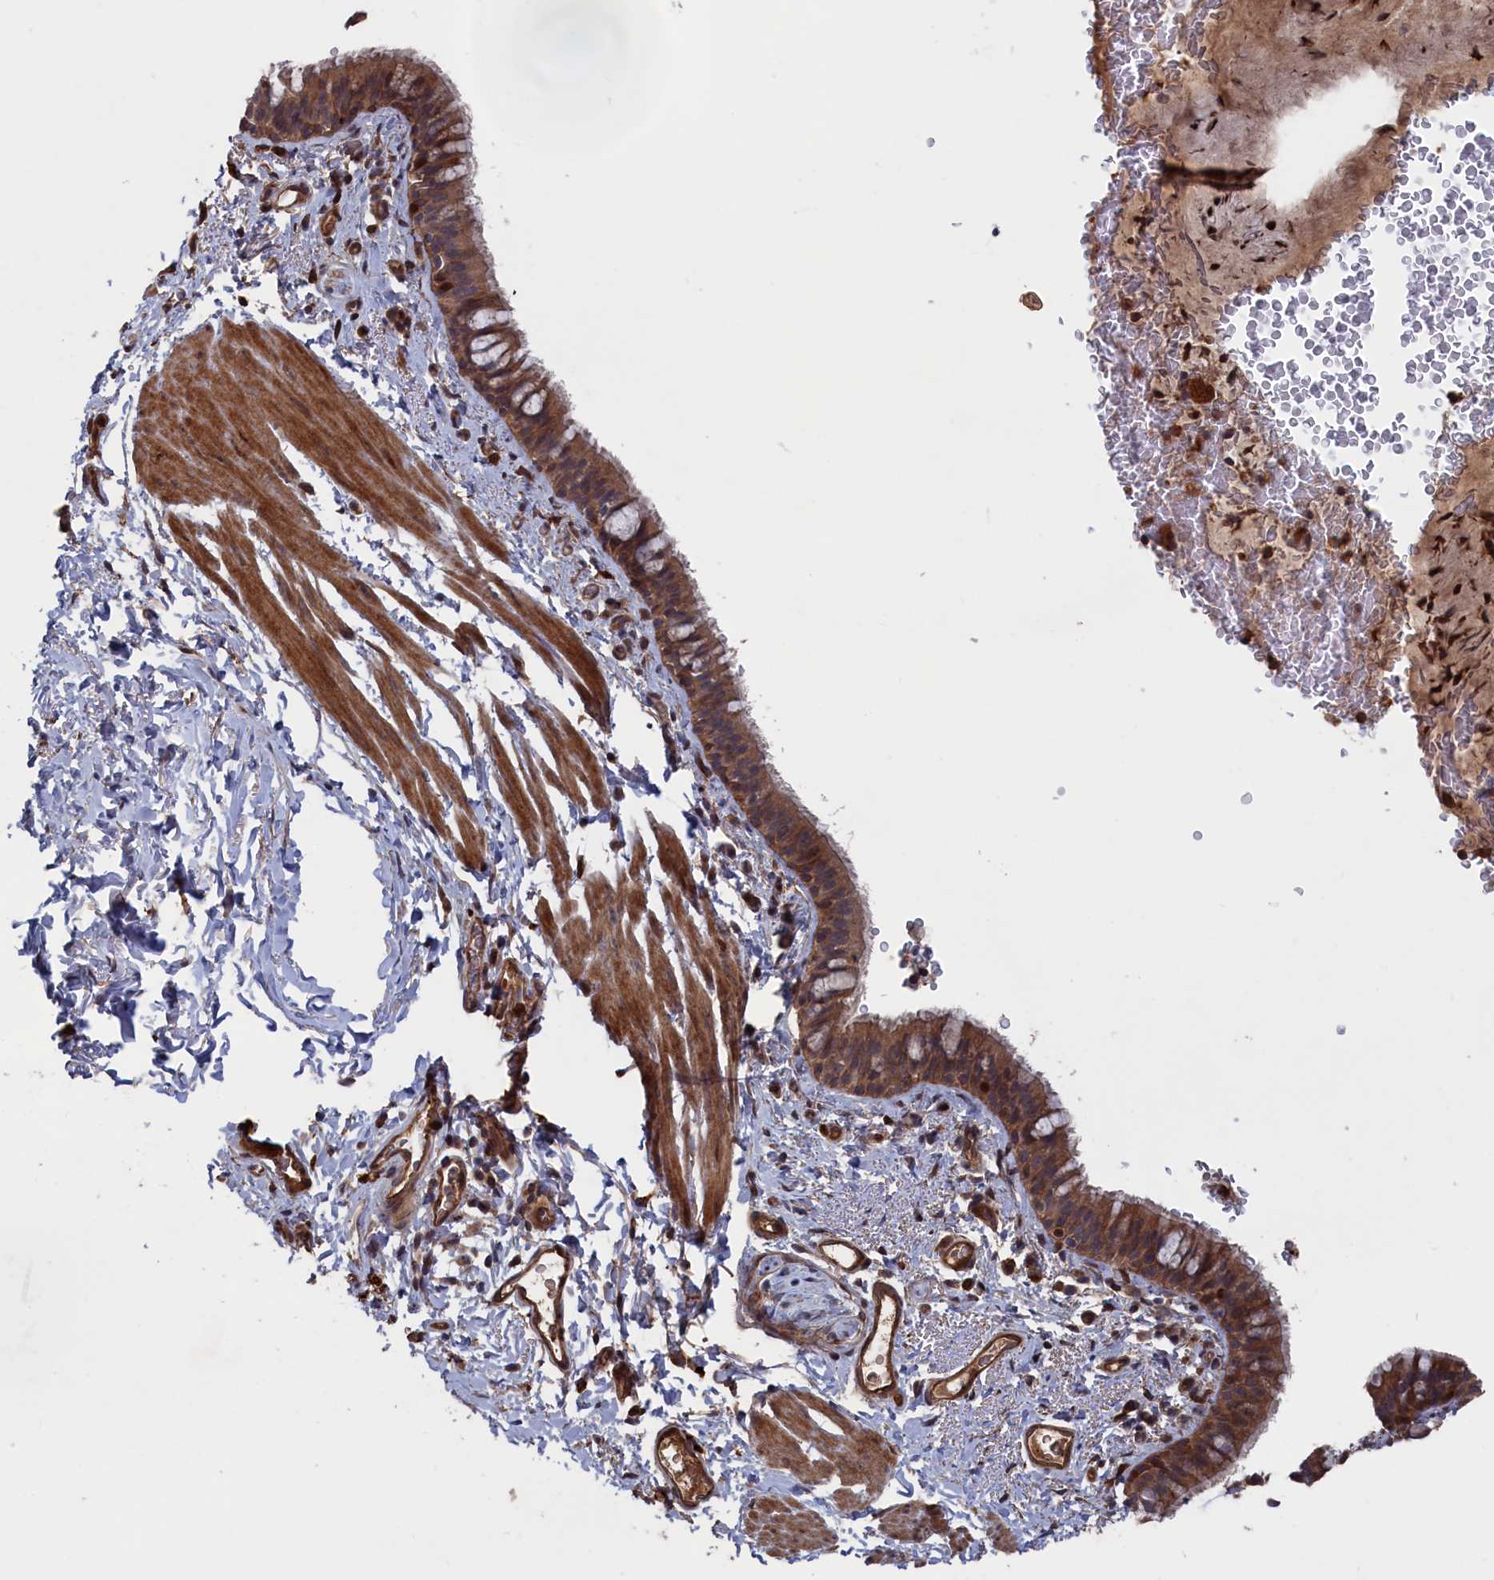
{"staining": {"intensity": "strong", "quantity": ">75%", "location": "cytoplasmic/membranous"}, "tissue": "bronchus", "cell_type": "Respiratory epithelial cells", "image_type": "normal", "snomed": [{"axis": "morphology", "description": "Normal tissue, NOS"}, {"axis": "topography", "description": "Cartilage tissue"}, {"axis": "topography", "description": "Bronchus"}], "caption": "An IHC image of unremarkable tissue is shown. Protein staining in brown highlights strong cytoplasmic/membranous positivity in bronchus within respiratory epithelial cells. Nuclei are stained in blue.", "gene": "PLA2G15", "patient": {"sex": "female", "age": 36}}